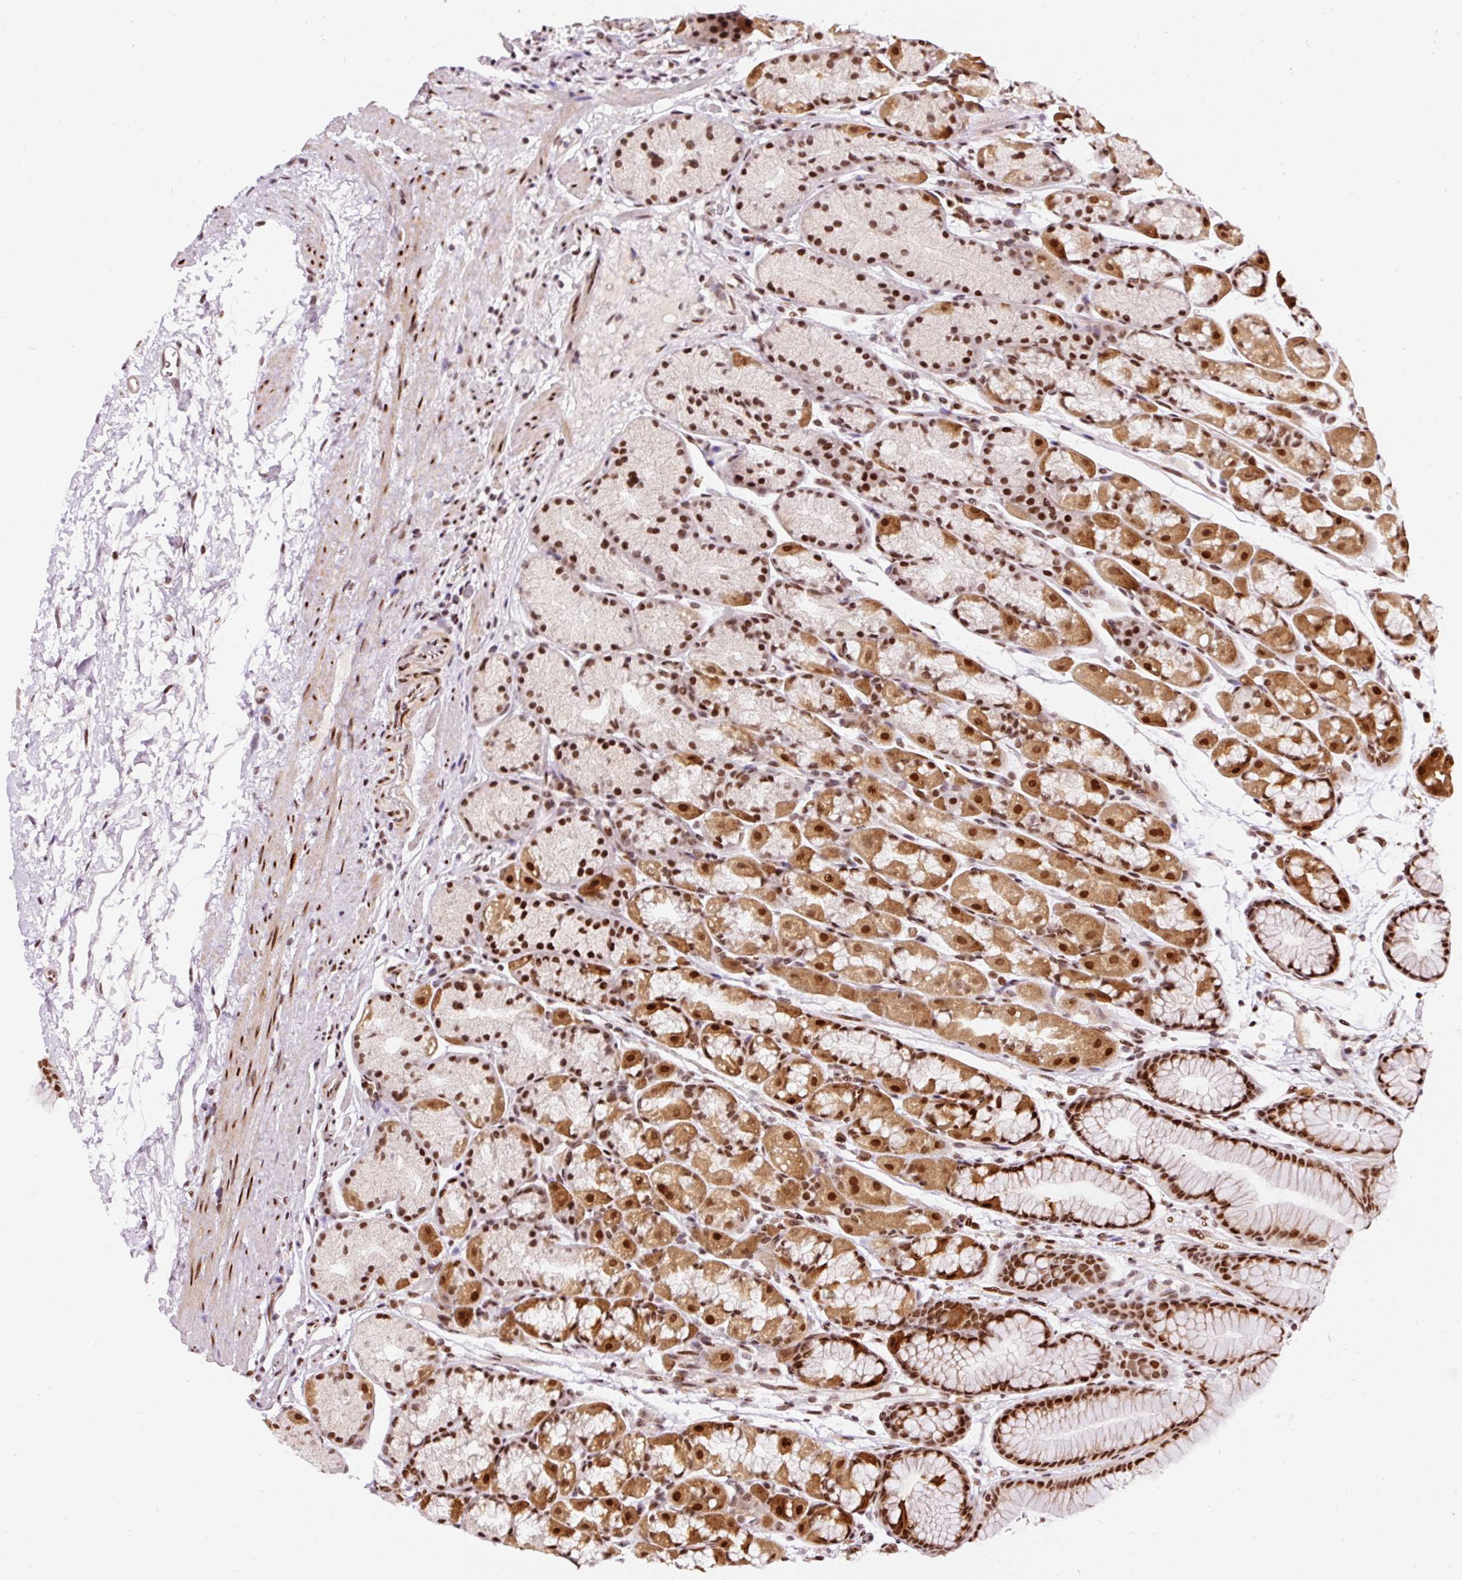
{"staining": {"intensity": "strong", "quantity": ">75%", "location": "cytoplasmic/membranous,nuclear"}, "tissue": "stomach", "cell_type": "Glandular cells", "image_type": "normal", "snomed": [{"axis": "morphology", "description": "Normal tissue, NOS"}, {"axis": "topography", "description": "Stomach, lower"}], "caption": "A micrograph of stomach stained for a protein shows strong cytoplasmic/membranous,nuclear brown staining in glandular cells. Ihc stains the protein in brown and the nuclei are stained blue.", "gene": "HNRNPC", "patient": {"sex": "male", "age": 67}}